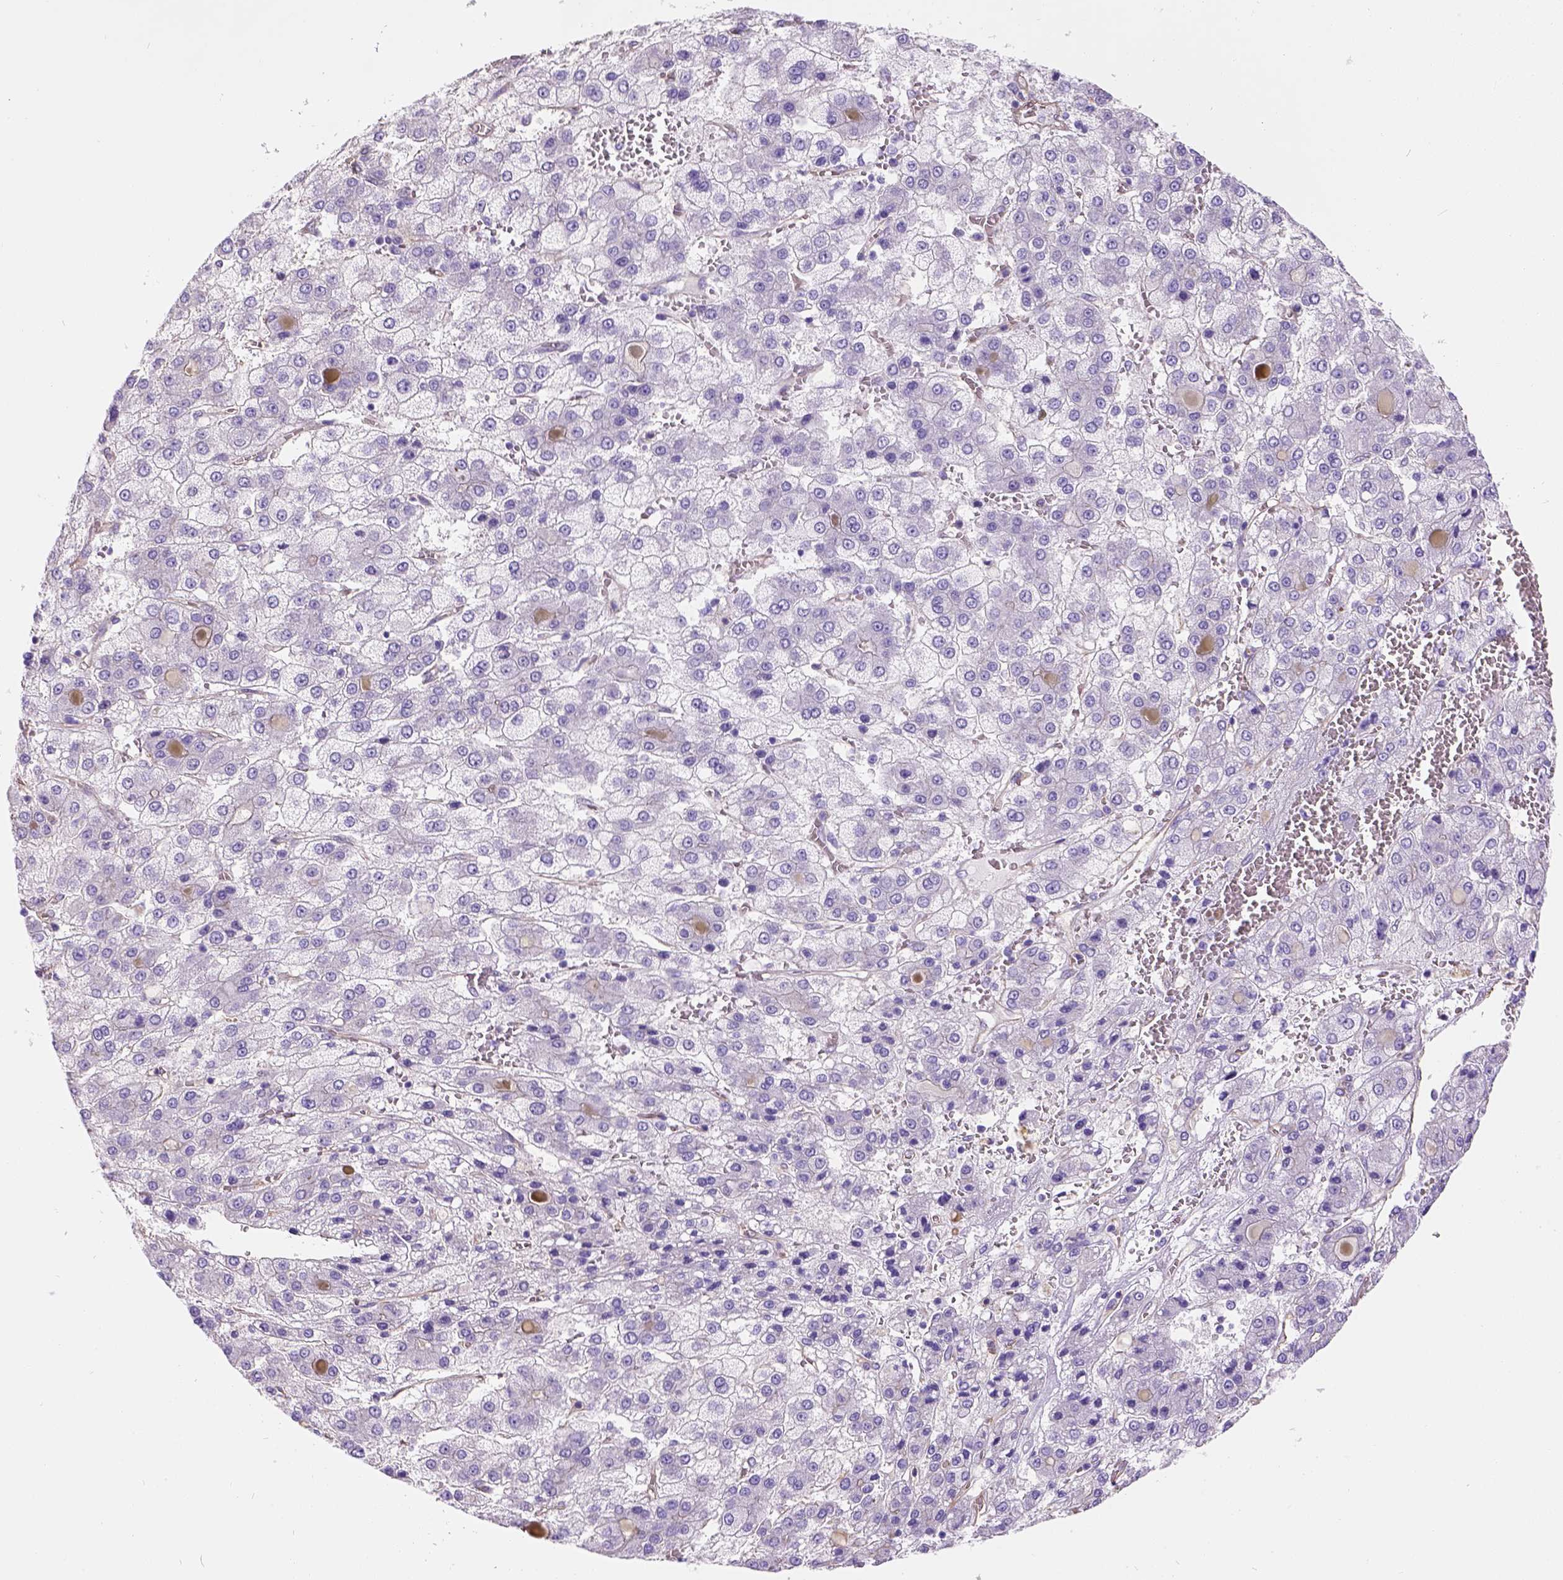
{"staining": {"intensity": "negative", "quantity": "none", "location": "none"}, "tissue": "liver cancer", "cell_type": "Tumor cells", "image_type": "cancer", "snomed": [{"axis": "morphology", "description": "Carcinoma, Hepatocellular, NOS"}, {"axis": "topography", "description": "Liver"}], "caption": "This is a image of immunohistochemistry (IHC) staining of liver cancer, which shows no expression in tumor cells.", "gene": "PHF7", "patient": {"sex": "male", "age": 73}}